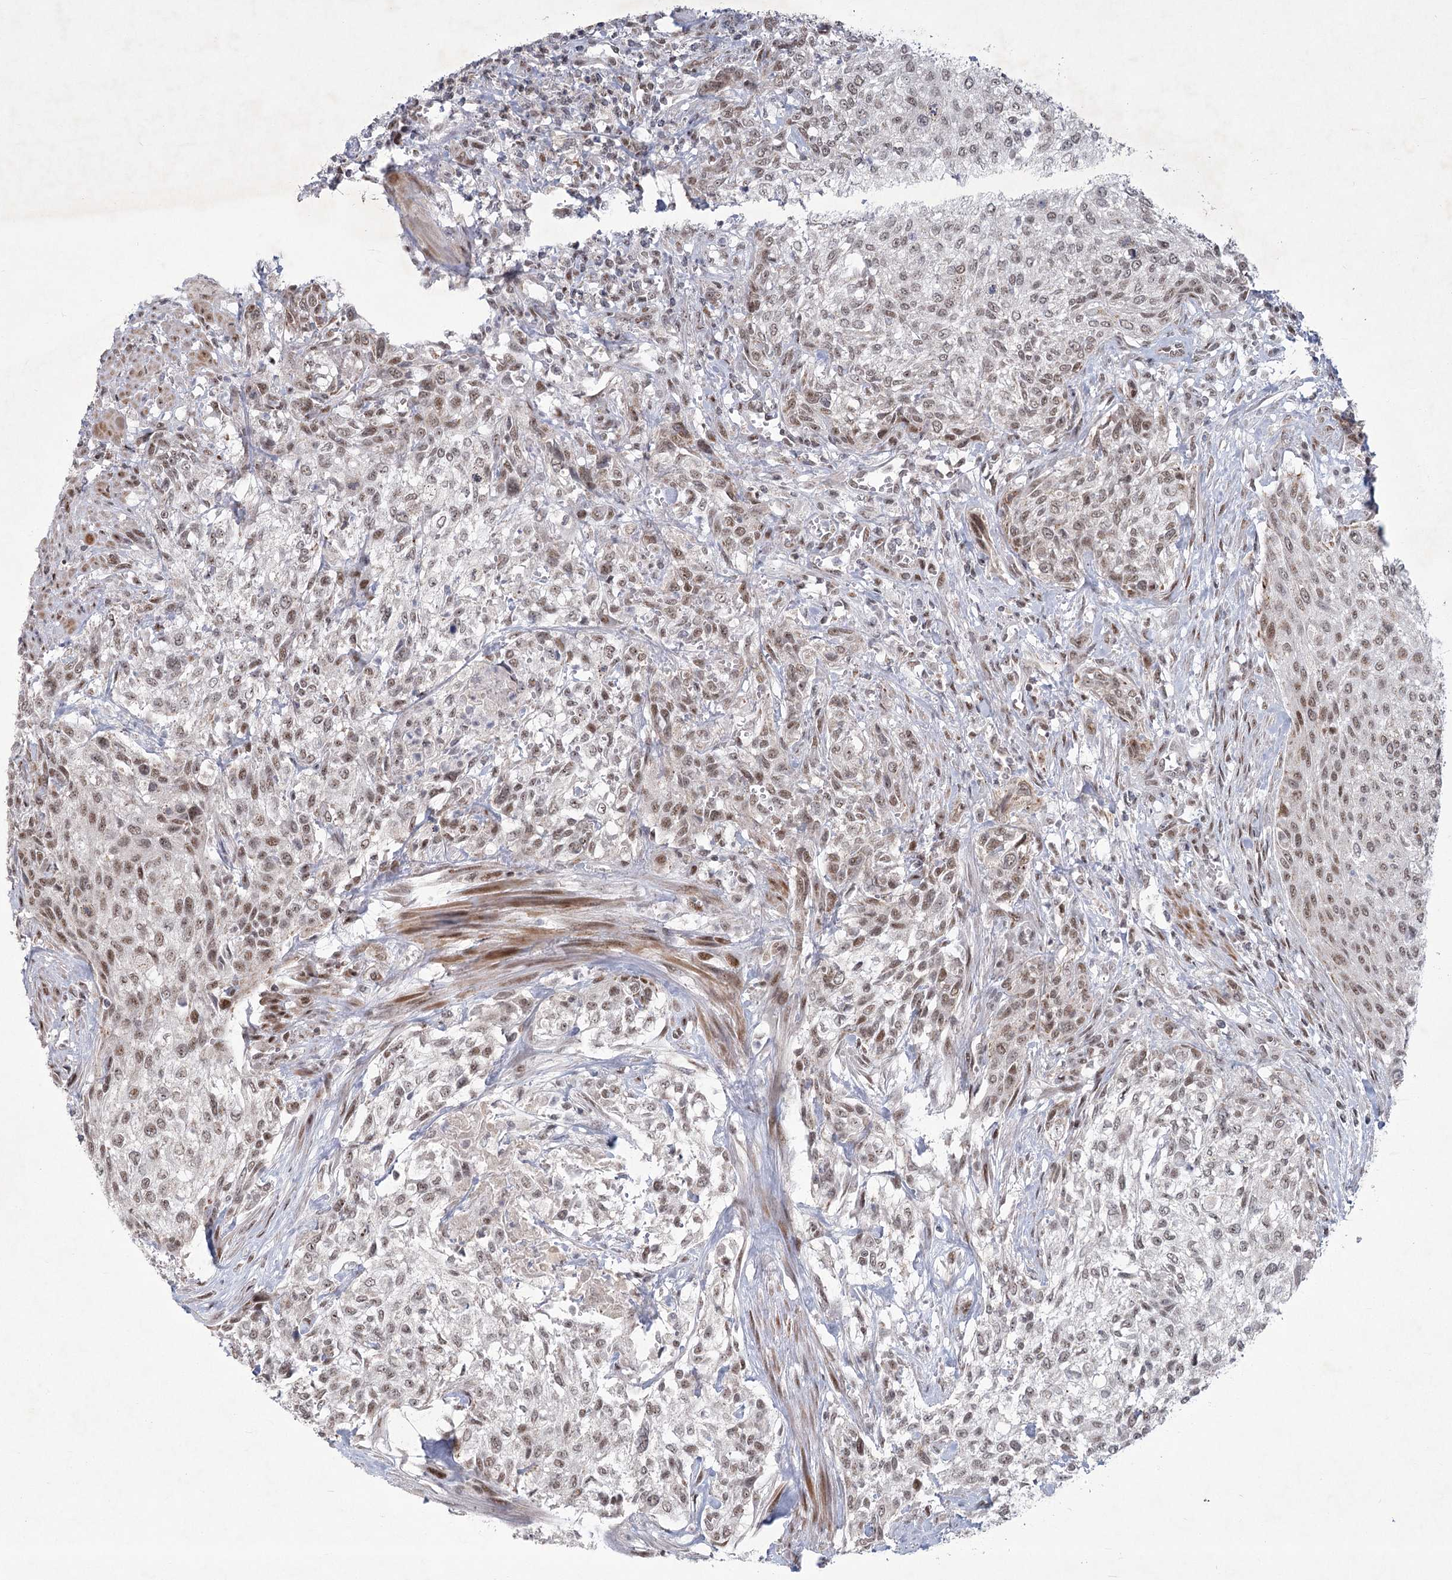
{"staining": {"intensity": "weak", "quantity": ">75%", "location": "nuclear"}, "tissue": "urothelial cancer", "cell_type": "Tumor cells", "image_type": "cancer", "snomed": [{"axis": "morphology", "description": "Normal tissue, NOS"}, {"axis": "morphology", "description": "Urothelial carcinoma, NOS"}, {"axis": "topography", "description": "Urinary bladder"}, {"axis": "topography", "description": "Peripheral nerve tissue"}], "caption": "The photomicrograph shows staining of transitional cell carcinoma, revealing weak nuclear protein staining (brown color) within tumor cells.", "gene": "CIB4", "patient": {"sex": "male", "age": 35}}